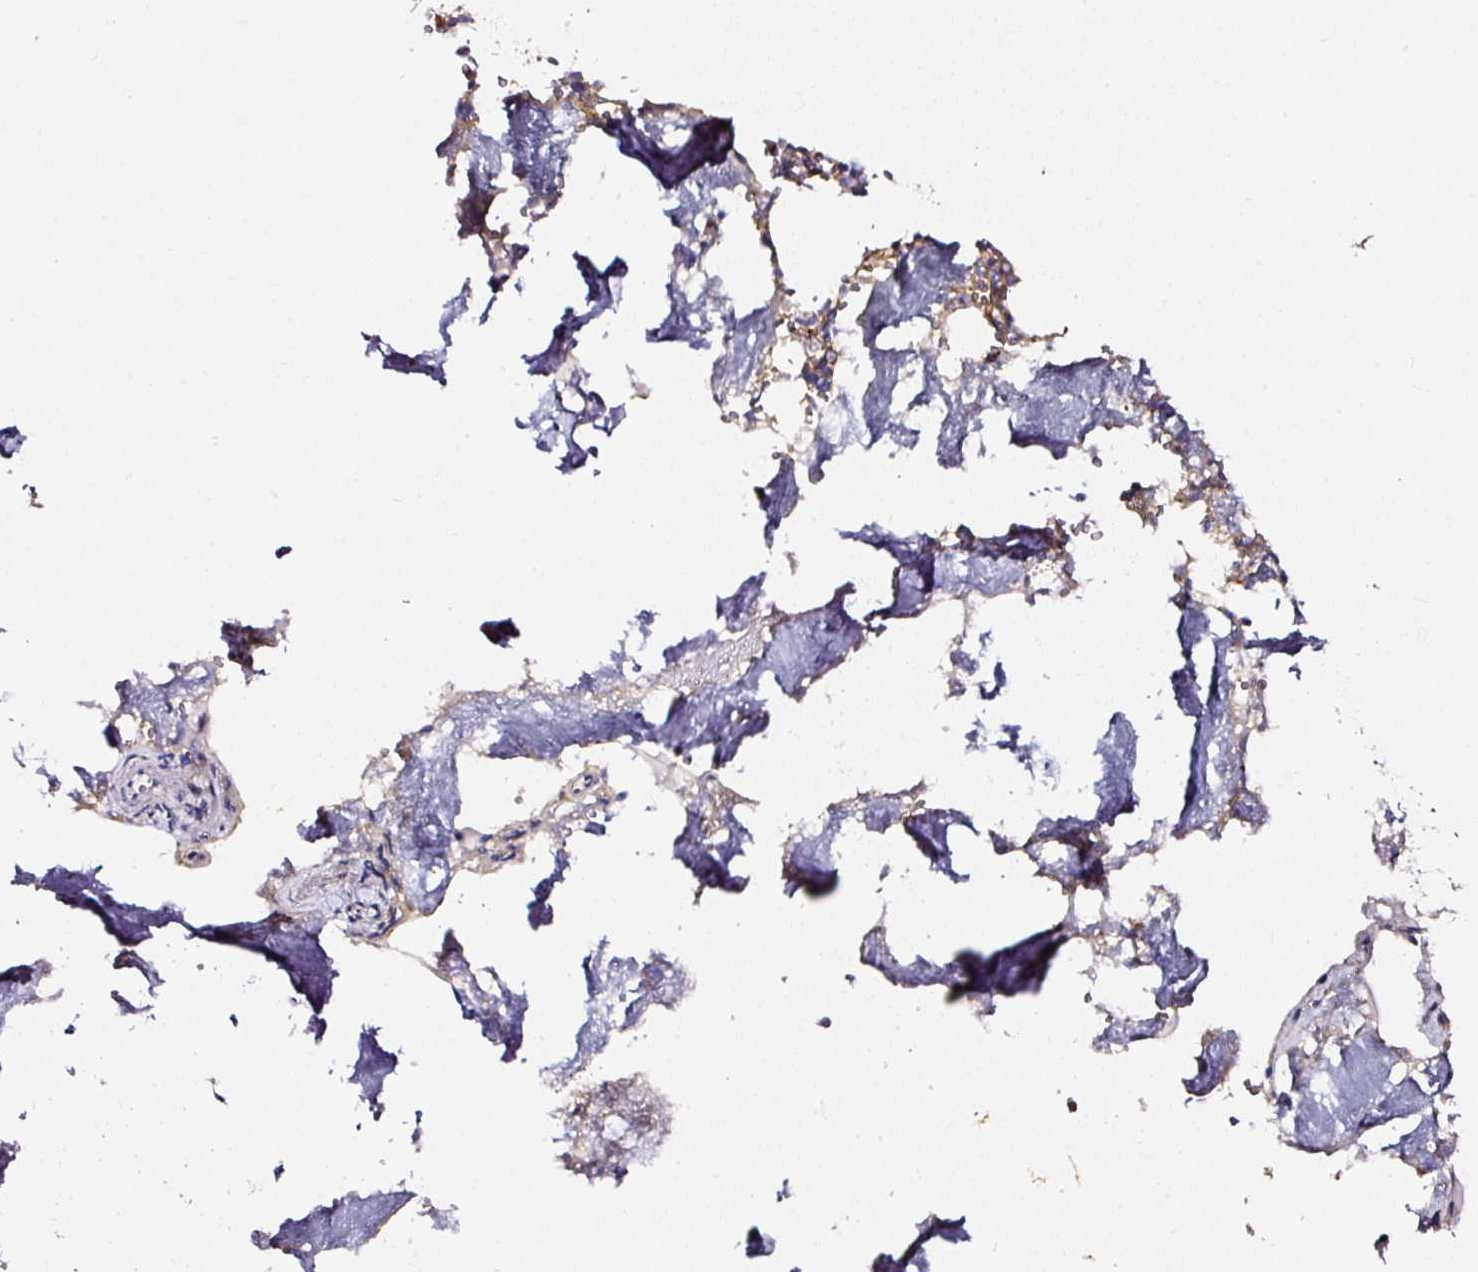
{"staining": {"intensity": "moderate", "quantity": "<25%", "location": "cytoplasmic/membranous"}, "tissue": "bone marrow", "cell_type": "Hematopoietic cells", "image_type": "normal", "snomed": [{"axis": "morphology", "description": "Normal tissue, NOS"}, {"axis": "topography", "description": "Bone marrow"}], "caption": "This image reveals benign bone marrow stained with IHC to label a protein in brown. The cytoplasmic/membranous of hematopoietic cells show moderate positivity for the protein. Nuclei are counter-stained blue.", "gene": "CD47", "patient": {"sex": "male", "age": 64}}